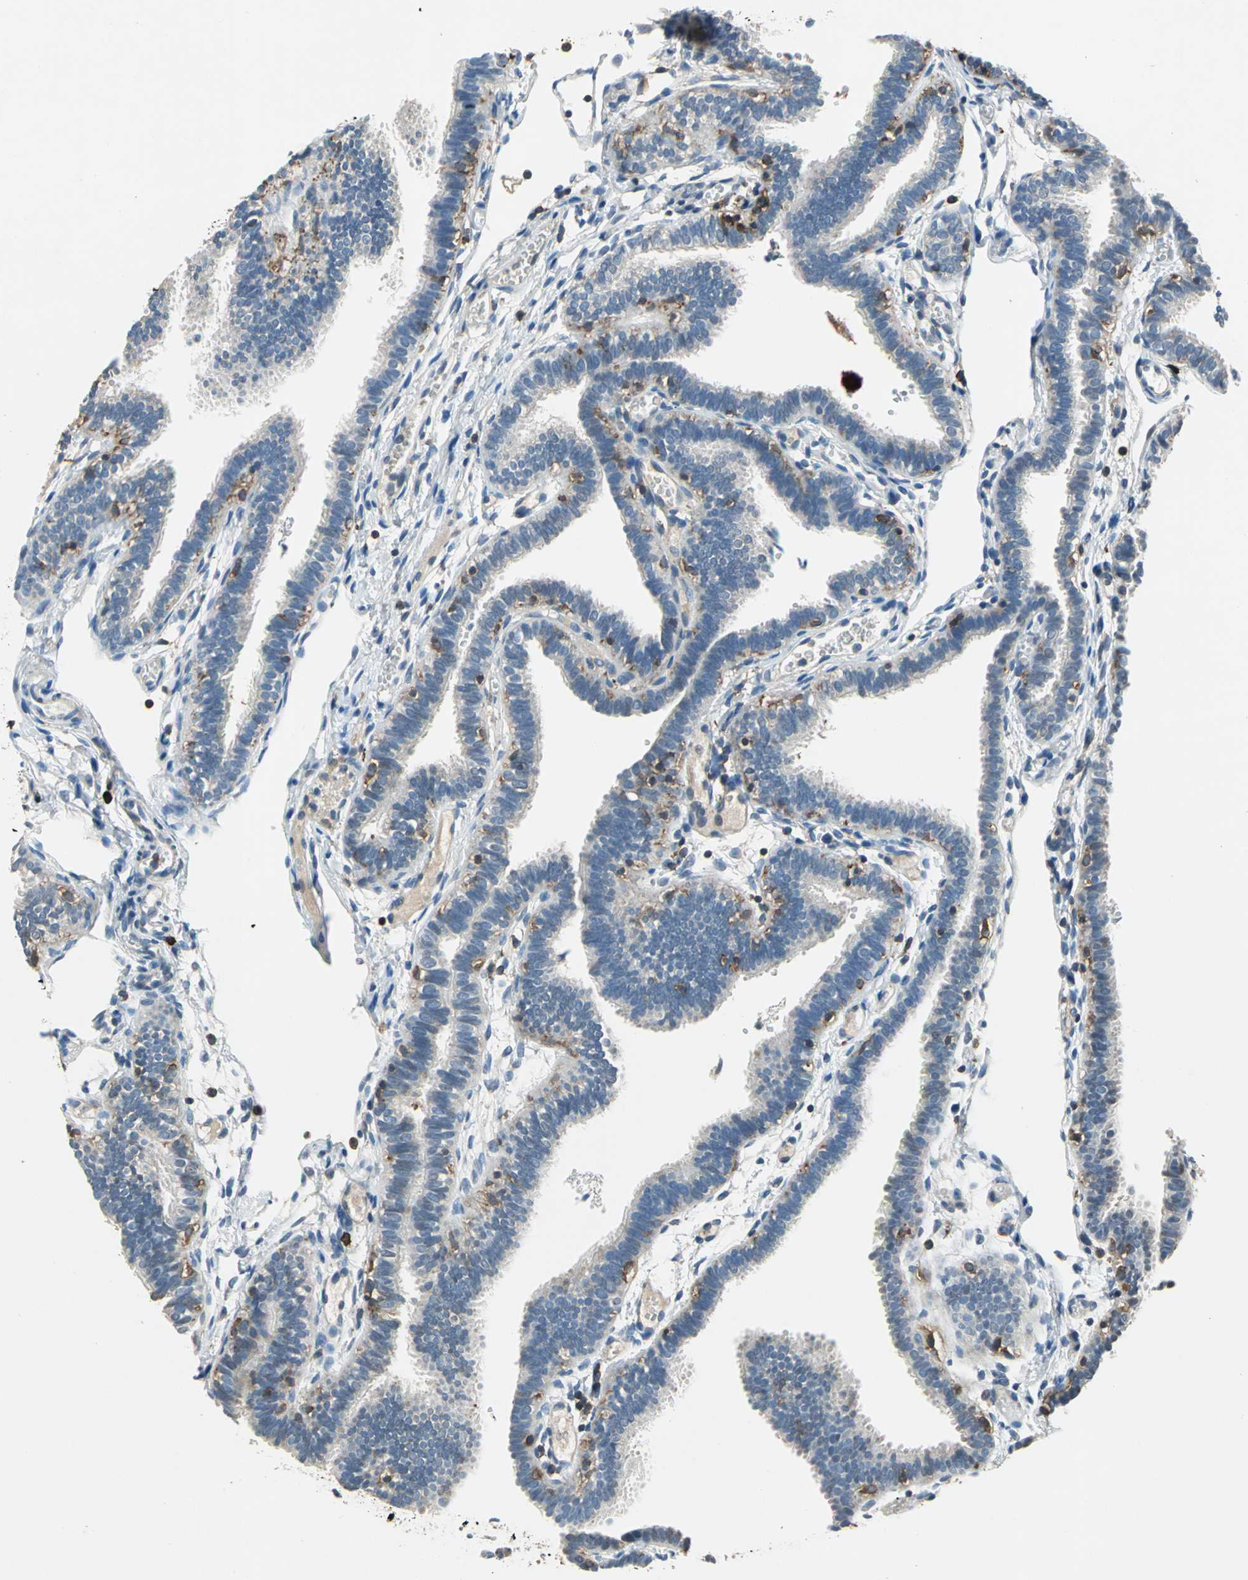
{"staining": {"intensity": "weak", "quantity": "25%-75%", "location": "cytoplasmic/membranous"}, "tissue": "fallopian tube", "cell_type": "Glandular cells", "image_type": "normal", "snomed": [{"axis": "morphology", "description": "Normal tissue, NOS"}, {"axis": "topography", "description": "Fallopian tube"}], "caption": "IHC of normal fallopian tube reveals low levels of weak cytoplasmic/membranous expression in approximately 25%-75% of glandular cells. The staining was performed using DAB (3,3'-diaminobenzidine), with brown indicating positive protein expression. Nuclei are stained blue with hematoxylin.", "gene": "SLC19A2", "patient": {"sex": "female", "age": 29}}